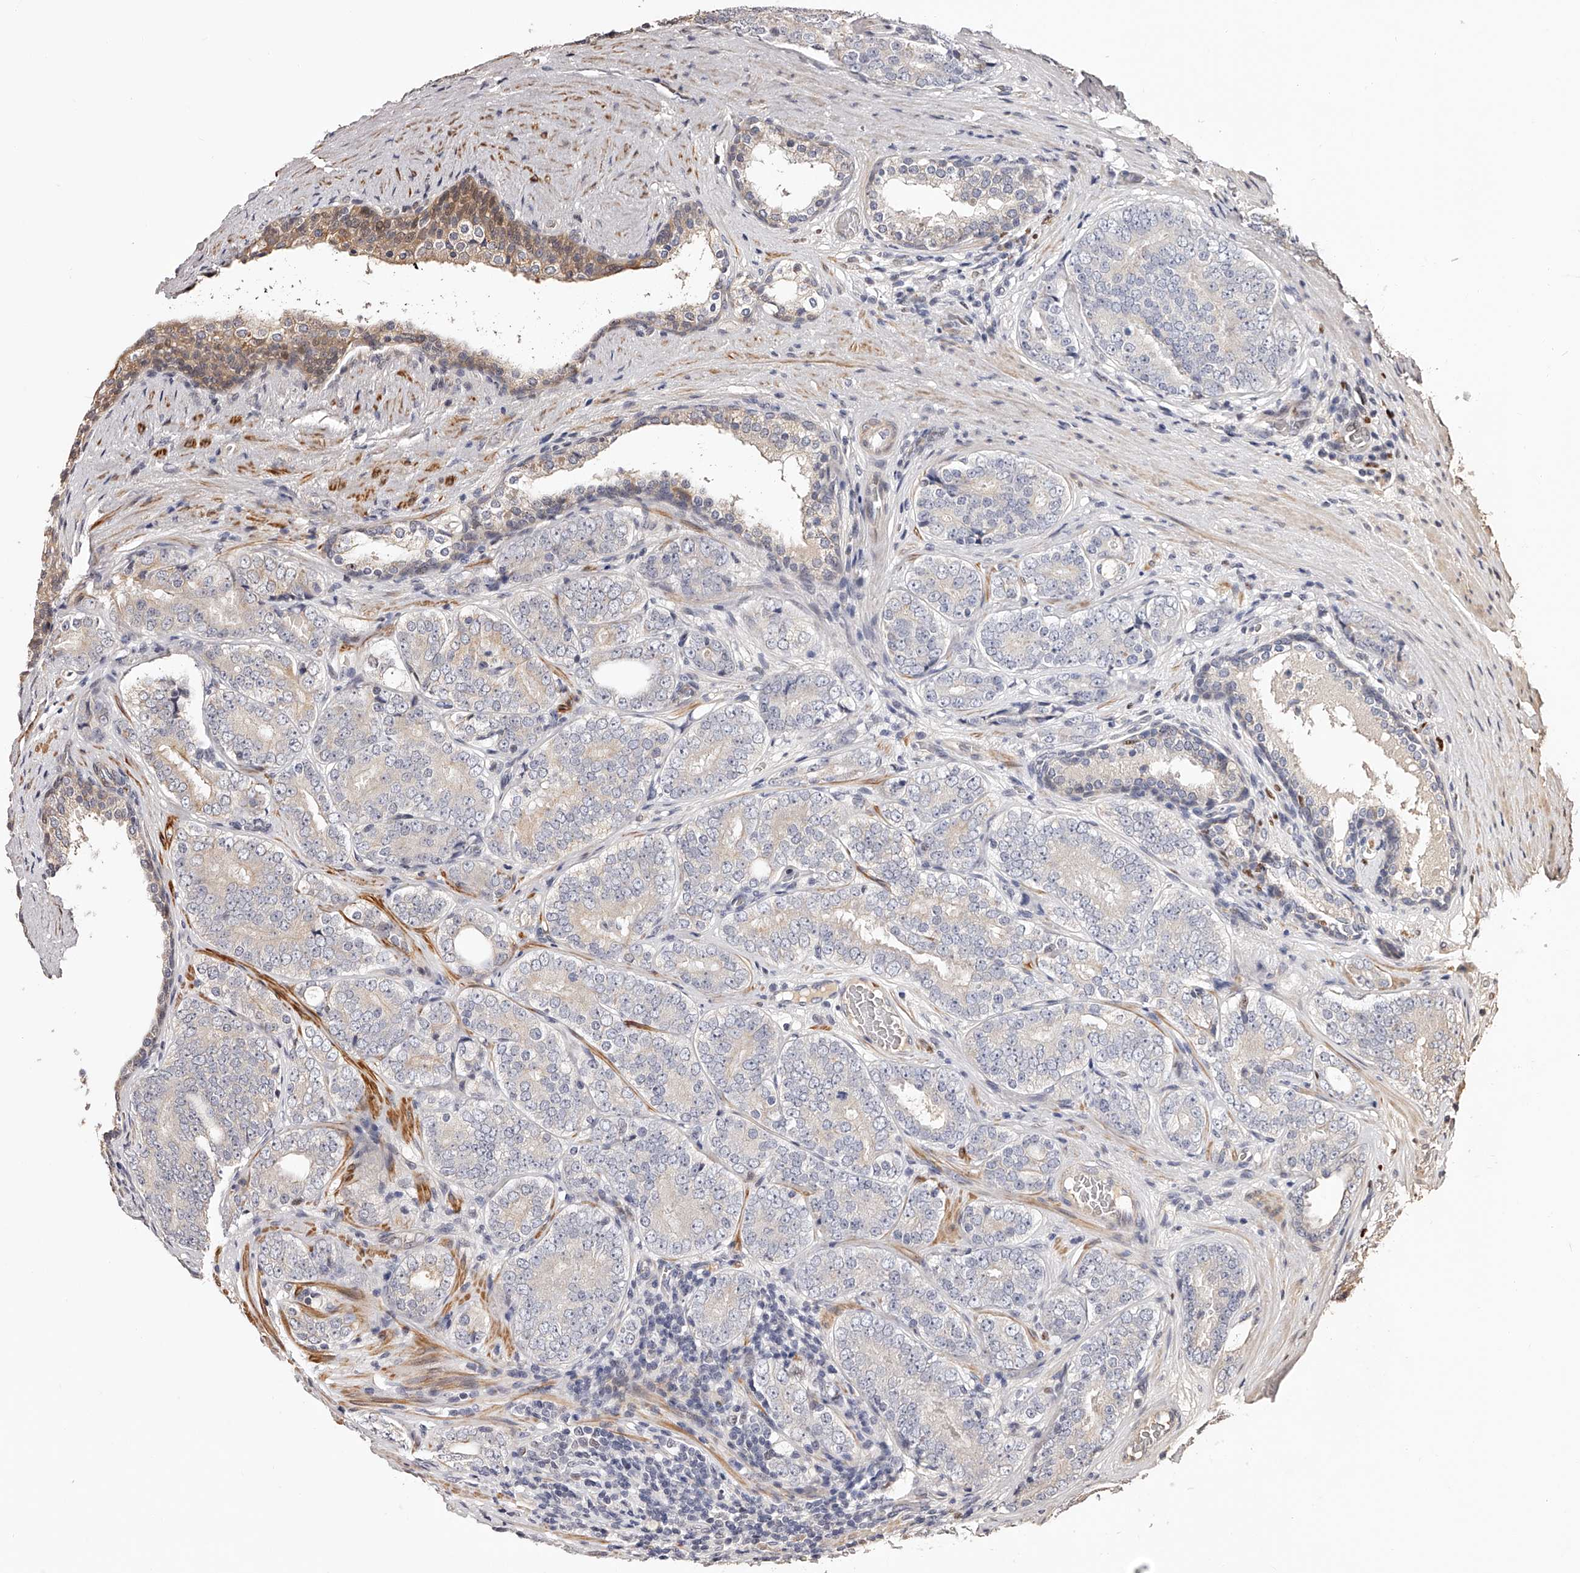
{"staining": {"intensity": "weak", "quantity": "25%-75%", "location": "cytoplasmic/membranous"}, "tissue": "prostate cancer", "cell_type": "Tumor cells", "image_type": "cancer", "snomed": [{"axis": "morphology", "description": "Adenocarcinoma, High grade"}, {"axis": "topography", "description": "Prostate"}], "caption": "A low amount of weak cytoplasmic/membranous positivity is identified in about 25%-75% of tumor cells in prostate cancer (adenocarcinoma (high-grade)) tissue. (Stains: DAB in brown, nuclei in blue, Microscopy: brightfield microscopy at high magnification).", "gene": "CUL7", "patient": {"sex": "male", "age": 56}}